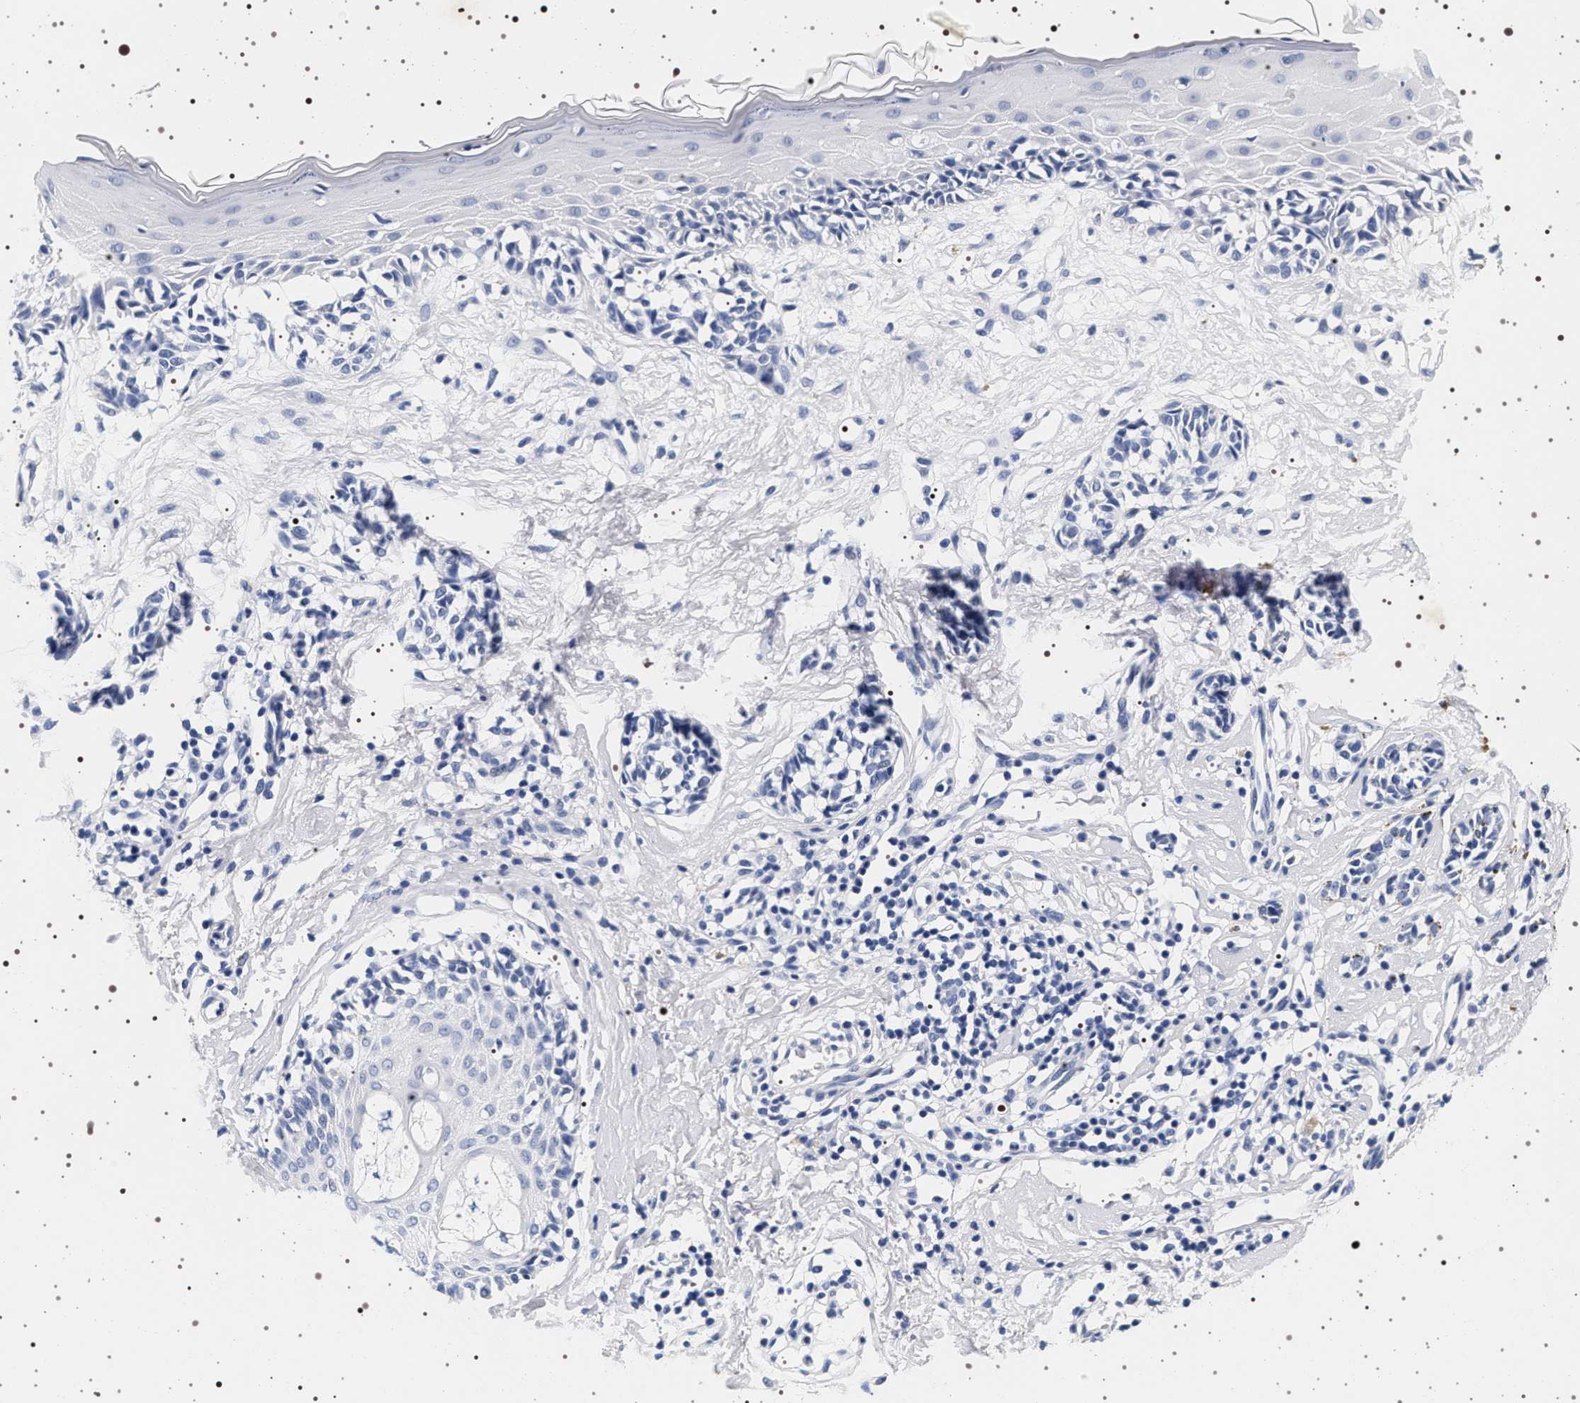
{"staining": {"intensity": "negative", "quantity": "none", "location": "none"}, "tissue": "melanoma", "cell_type": "Tumor cells", "image_type": "cancer", "snomed": [{"axis": "morphology", "description": "Malignant melanoma, NOS"}, {"axis": "topography", "description": "Skin"}], "caption": "Human malignant melanoma stained for a protein using immunohistochemistry demonstrates no expression in tumor cells.", "gene": "SYN1", "patient": {"sex": "male", "age": 64}}